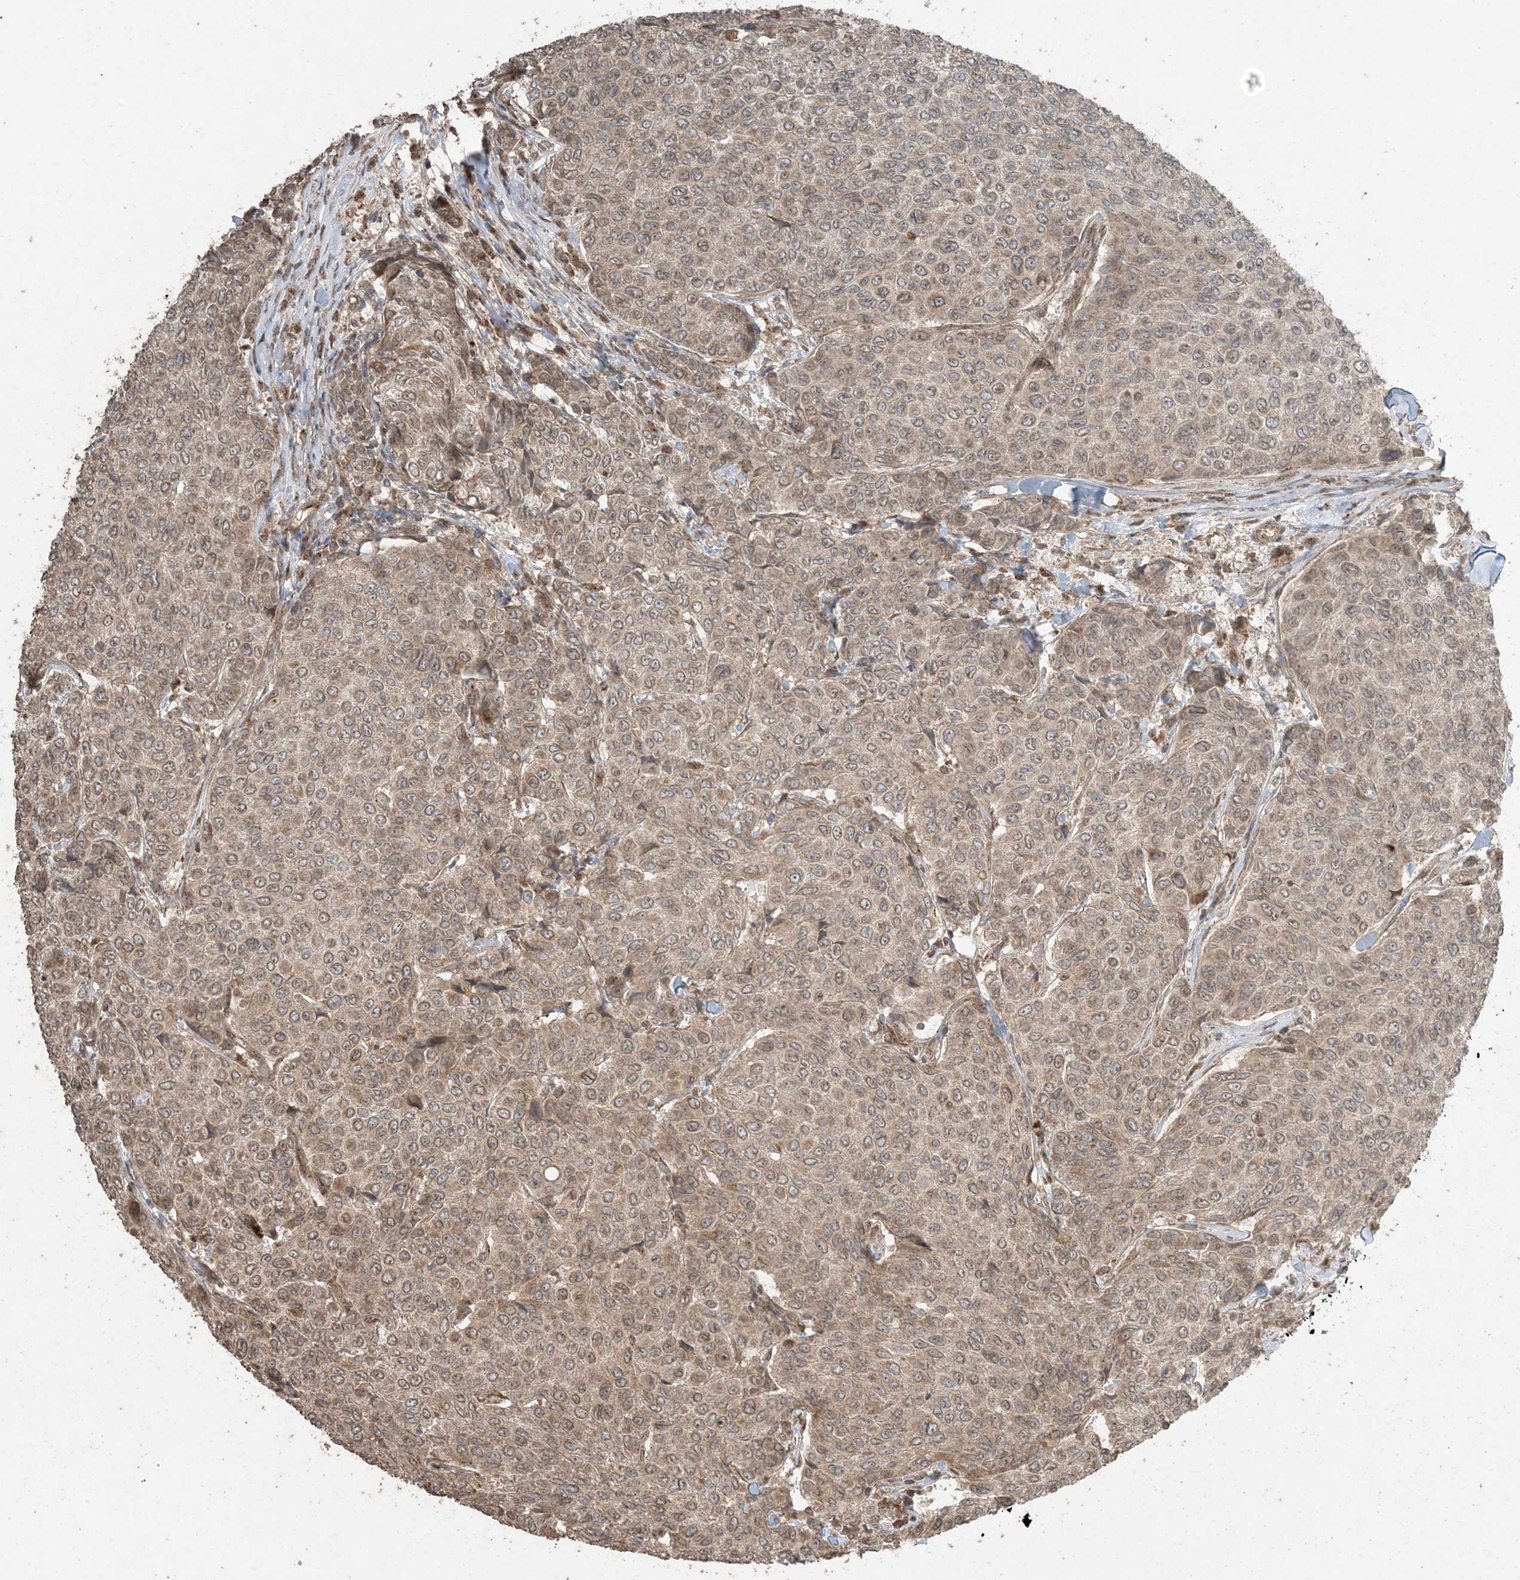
{"staining": {"intensity": "moderate", "quantity": "25%-75%", "location": "cytoplasmic/membranous,nuclear"}, "tissue": "breast cancer", "cell_type": "Tumor cells", "image_type": "cancer", "snomed": [{"axis": "morphology", "description": "Duct carcinoma"}, {"axis": "topography", "description": "Breast"}], "caption": "Intraductal carcinoma (breast) stained with DAB (3,3'-diaminobenzidine) immunohistochemistry shows medium levels of moderate cytoplasmic/membranous and nuclear staining in about 25%-75% of tumor cells.", "gene": "DDX19B", "patient": {"sex": "female", "age": 55}}